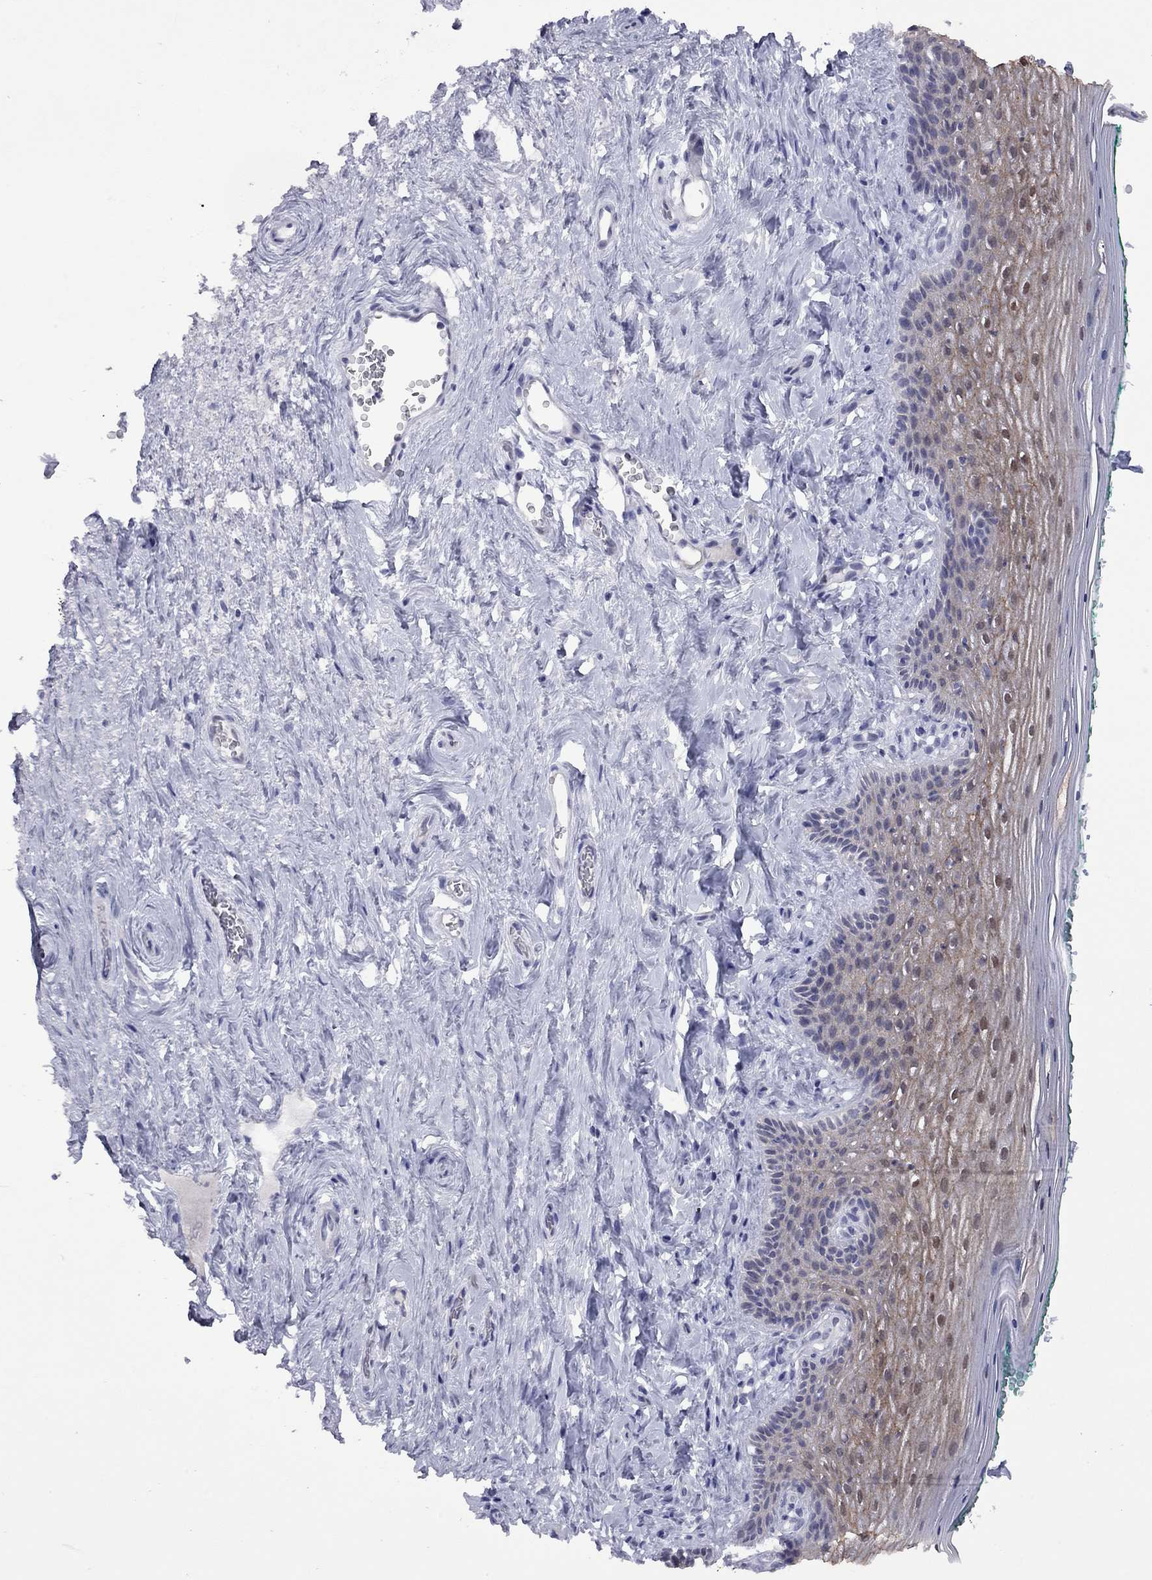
{"staining": {"intensity": "moderate", "quantity": ">75%", "location": "cytoplasmic/membranous"}, "tissue": "vagina", "cell_type": "Squamous epithelial cells", "image_type": "normal", "snomed": [{"axis": "morphology", "description": "Normal tissue, NOS"}, {"axis": "topography", "description": "Vagina"}], "caption": "Squamous epithelial cells display moderate cytoplasmic/membranous staining in approximately >75% of cells in benign vagina. Using DAB (3,3'-diaminobenzidine) (brown) and hematoxylin (blue) stains, captured at high magnification using brightfield microscopy.", "gene": "CTNNBIP1", "patient": {"sex": "female", "age": 45}}